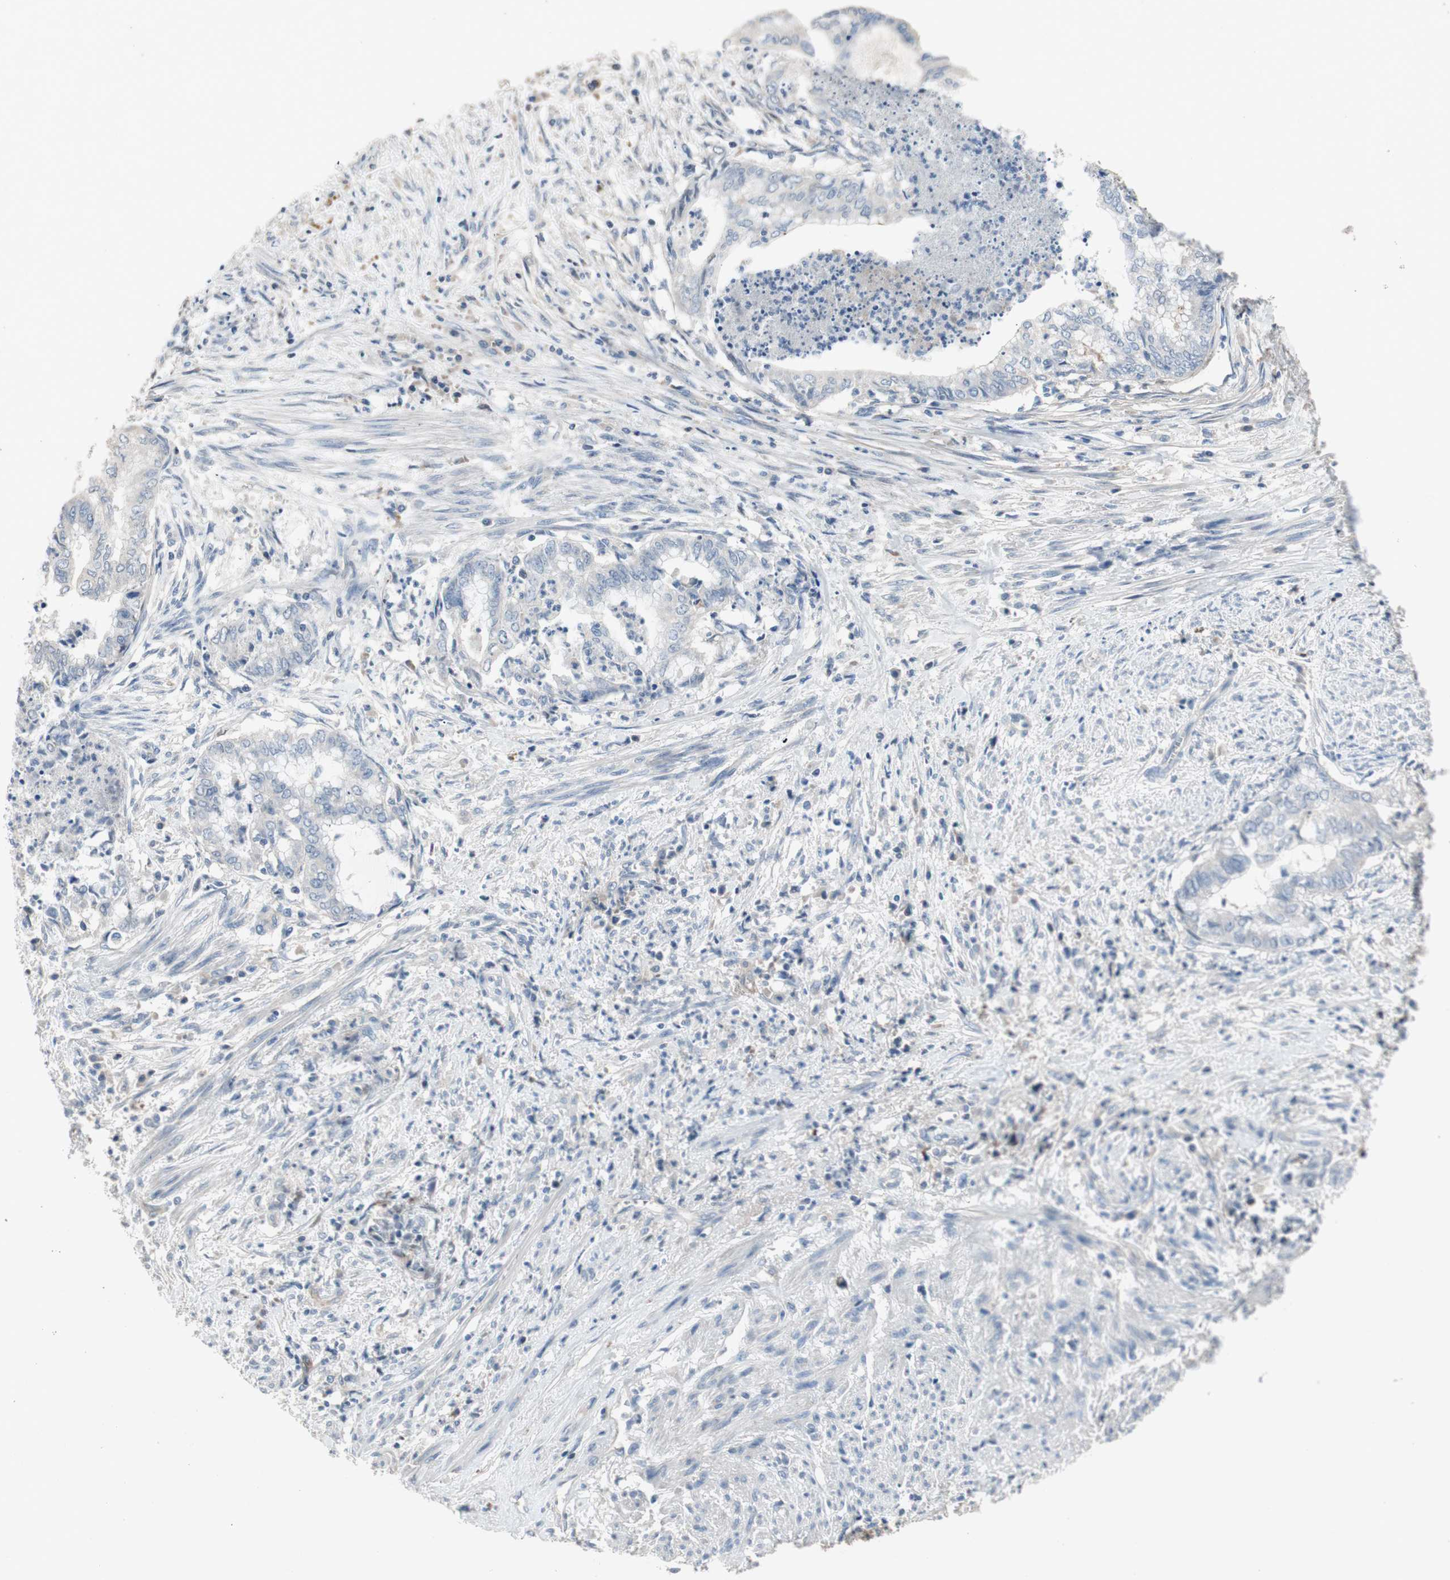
{"staining": {"intensity": "negative", "quantity": "none", "location": "none"}, "tissue": "endometrial cancer", "cell_type": "Tumor cells", "image_type": "cancer", "snomed": [{"axis": "morphology", "description": "Necrosis, NOS"}, {"axis": "morphology", "description": "Adenocarcinoma, NOS"}, {"axis": "topography", "description": "Endometrium"}], "caption": "An IHC photomicrograph of endometrial cancer is shown. There is no staining in tumor cells of endometrial cancer.", "gene": "ALPL", "patient": {"sex": "female", "age": 79}}